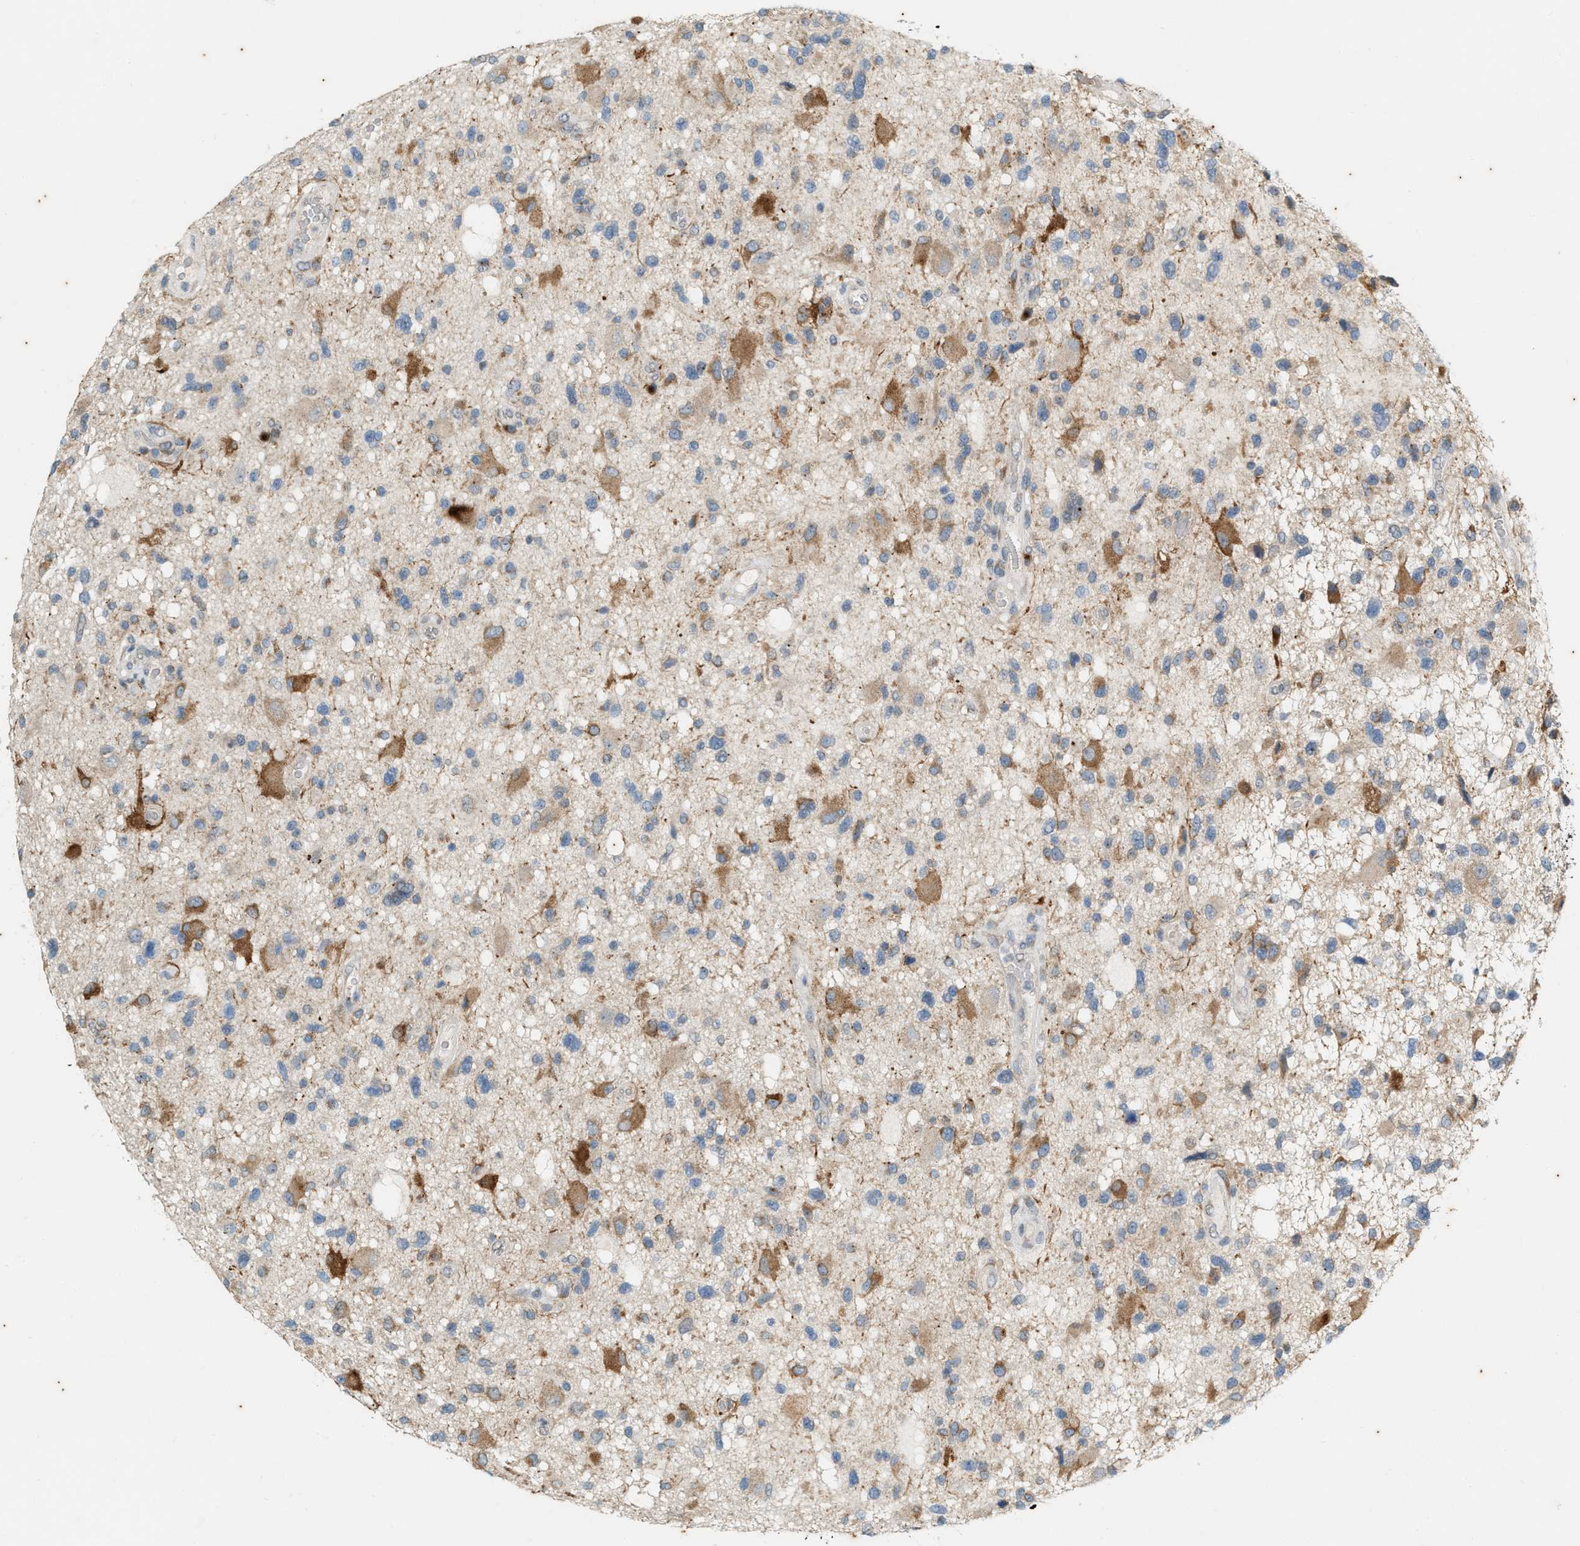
{"staining": {"intensity": "moderate", "quantity": "<25%", "location": "cytoplasmic/membranous"}, "tissue": "glioma", "cell_type": "Tumor cells", "image_type": "cancer", "snomed": [{"axis": "morphology", "description": "Glioma, malignant, High grade"}, {"axis": "topography", "description": "Brain"}], "caption": "Immunohistochemistry staining of malignant glioma (high-grade), which reveals low levels of moderate cytoplasmic/membranous staining in approximately <25% of tumor cells indicating moderate cytoplasmic/membranous protein positivity. The staining was performed using DAB (brown) for protein detection and nuclei were counterstained in hematoxylin (blue).", "gene": "CHPF2", "patient": {"sex": "male", "age": 33}}